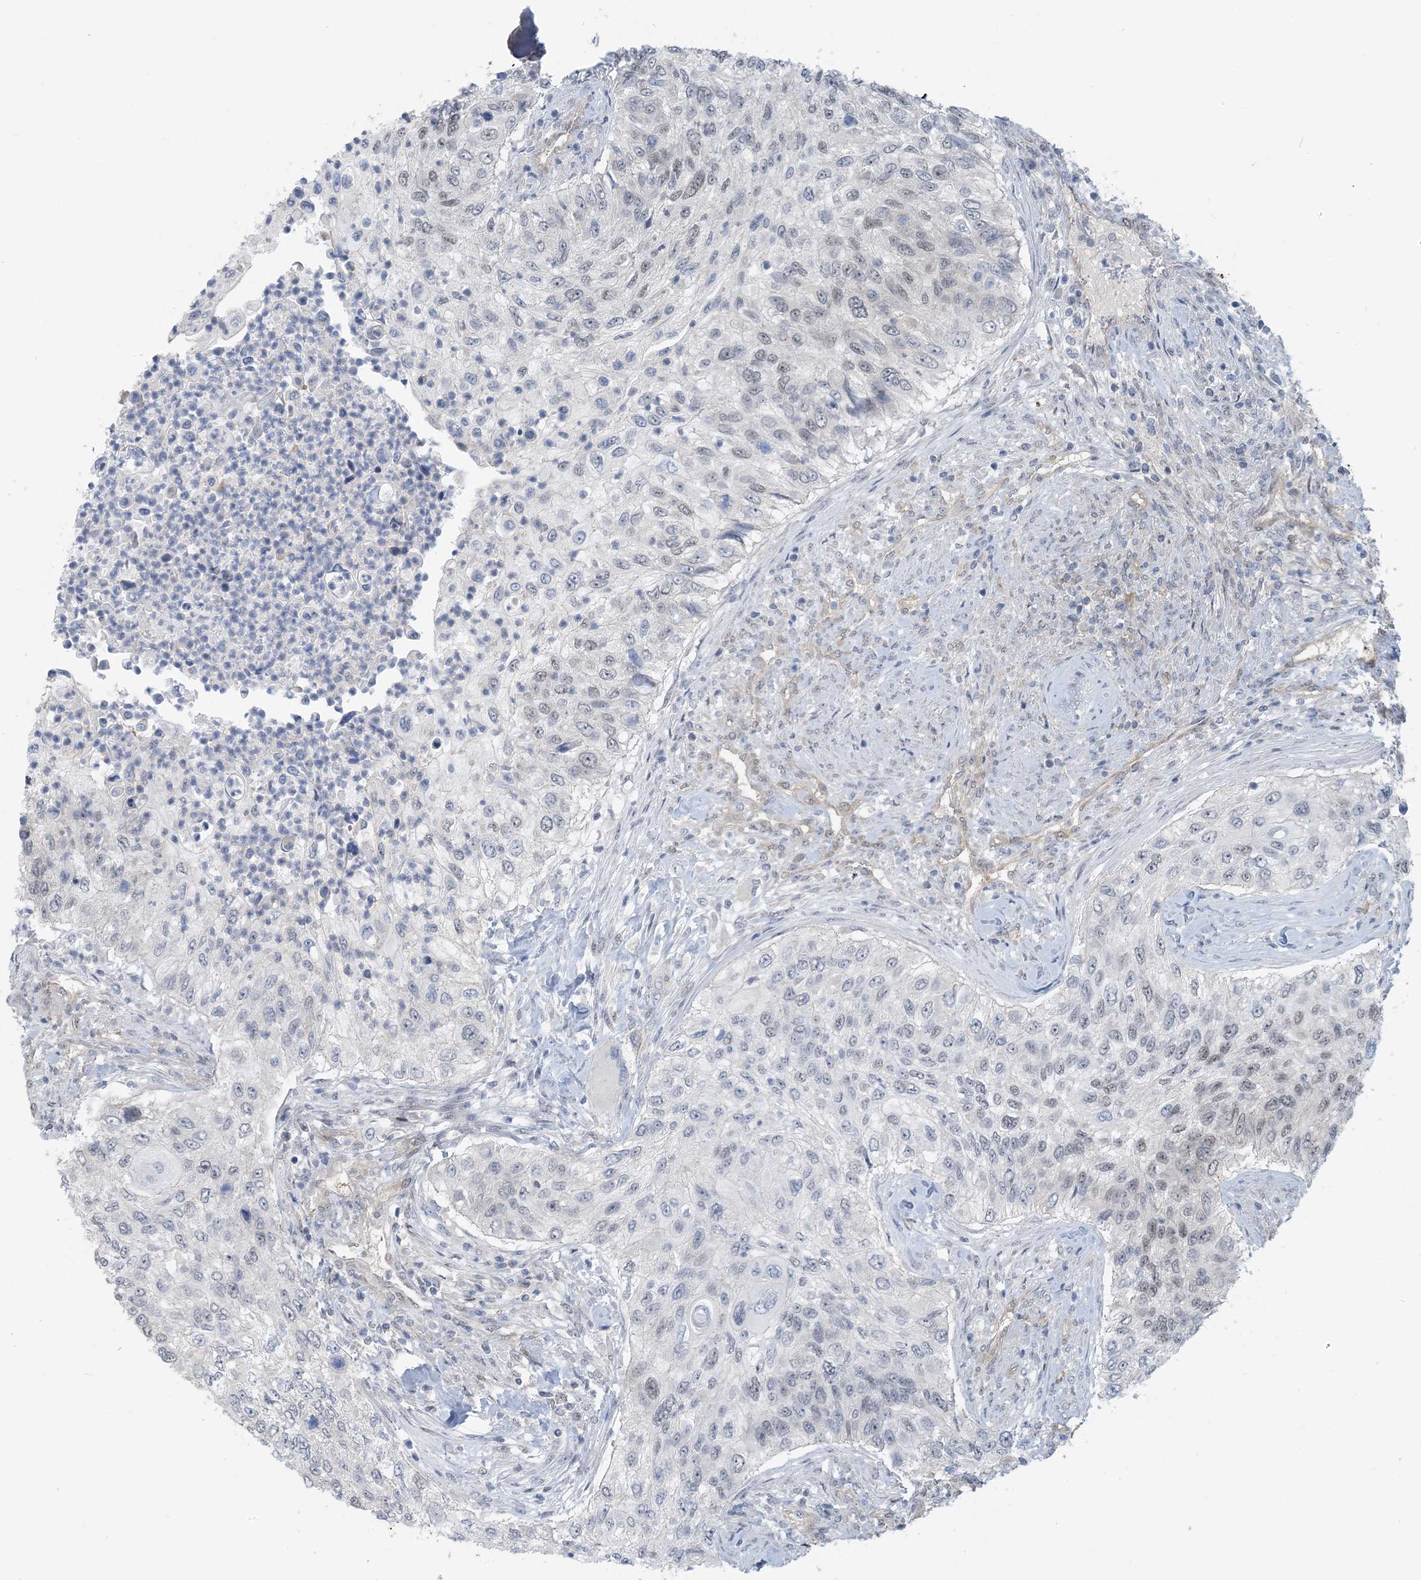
{"staining": {"intensity": "weak", "quantity": "<25%", "location": "nuclear"}, "tissue": "urothelial cancer", "cell_type": "Tumor cells", "image_type": "cancer", "snomed": [{"axis": "morphology", "description": "Urothelial carcinoma, High grade"}, {"axis": "topography", "description": "Urinary bladder"}], "caption": "Immunohistochemical staining of human urothelial cancer shows no significant staining in tumor cells.", "gene": "ZC3H12A", "patient": {"sex": "female", "age": 60}}